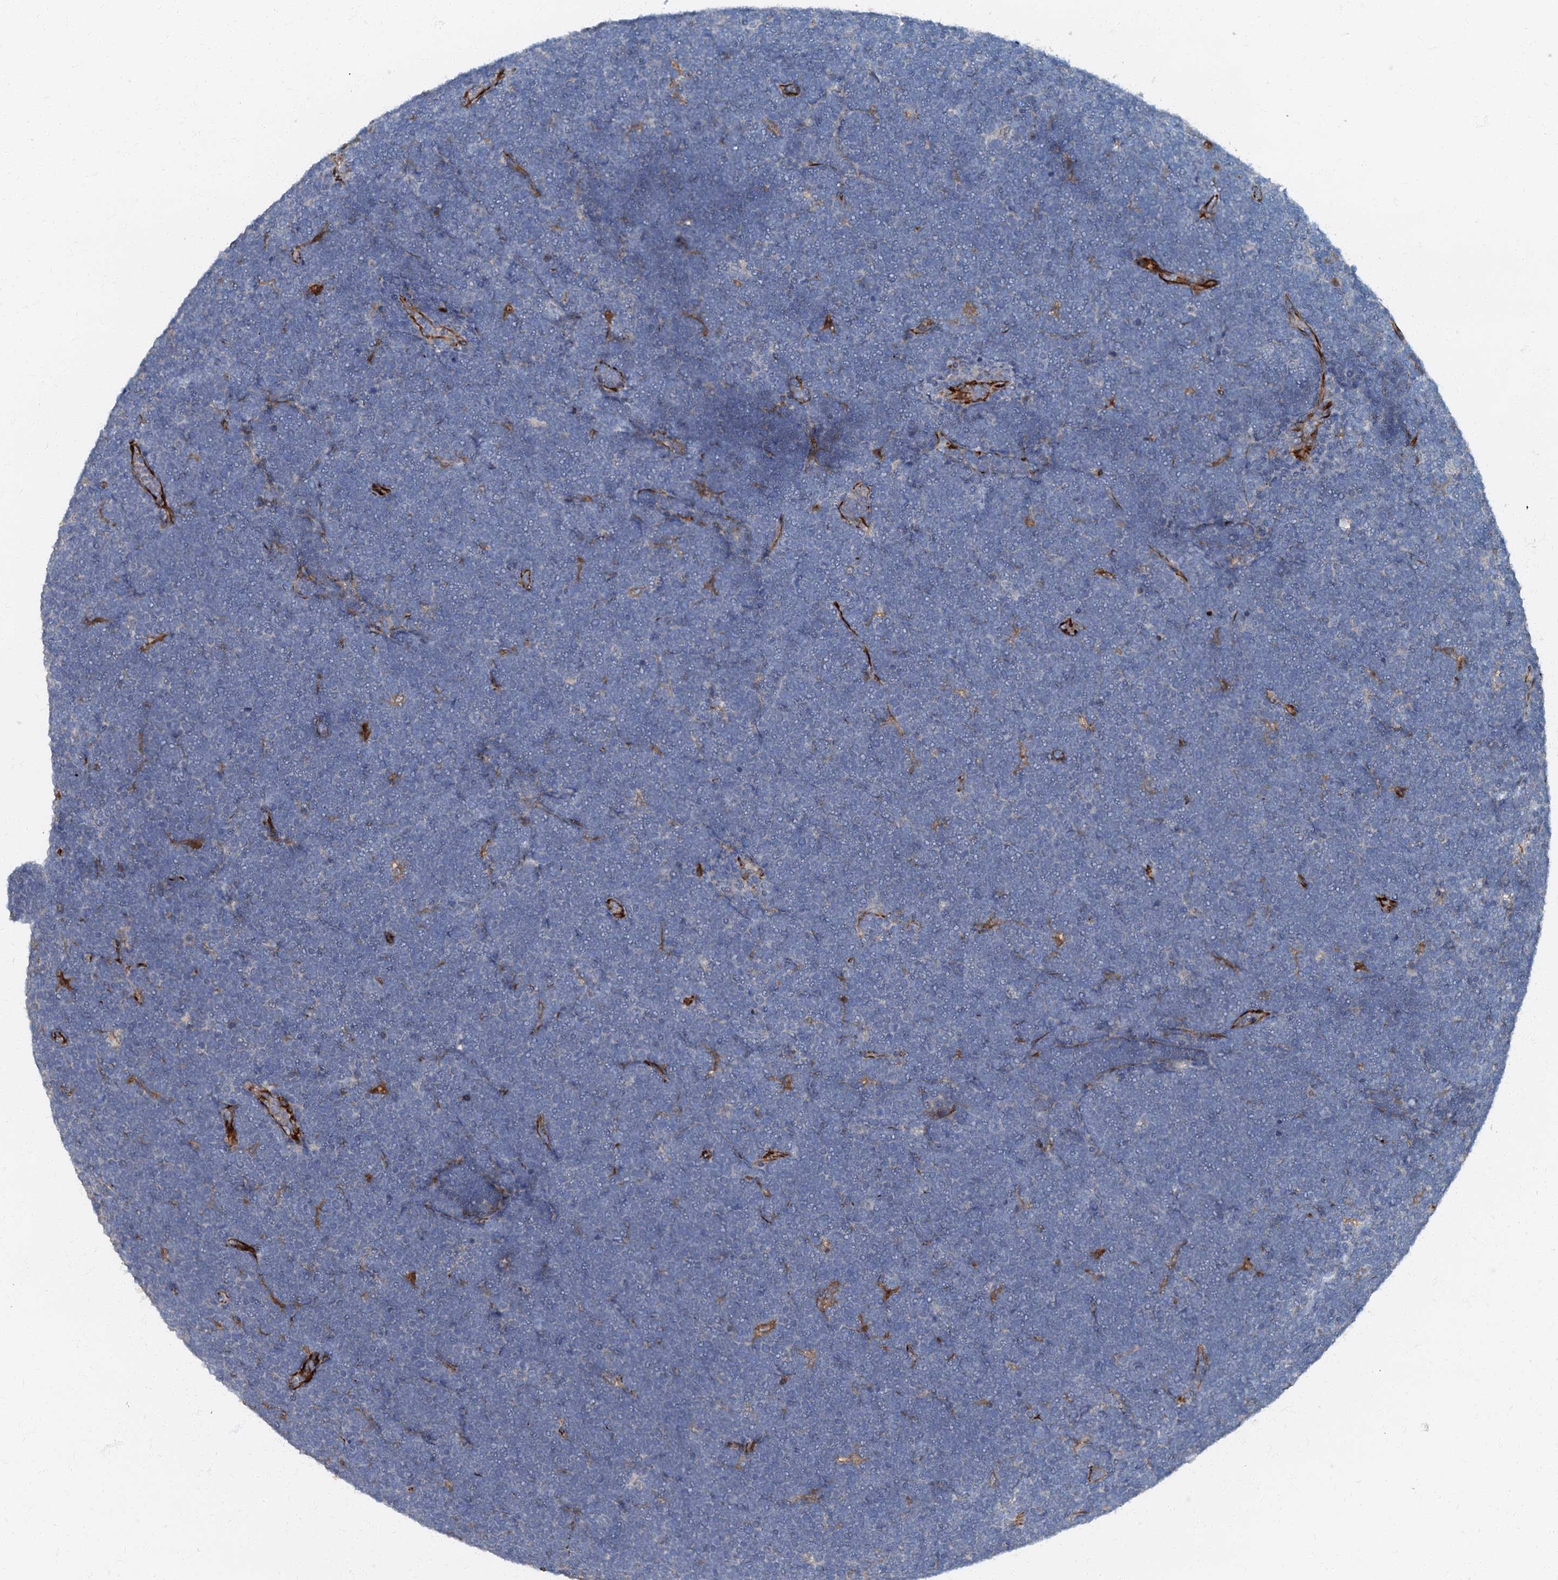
{"staining": {"intensity": "negative", "quantity": "none", "location": "none"}, "tissue": "lymphoma", "cell_type": "Tumor cells", "image_type": "cancer", "snomed": [{"axis": "morphology", "description": "Malignant lymphoma, non-Hodgkin's type, High grade"}, {"axis": "topography", "description": "Lymph node"}], "caption": "DAB immunohistochemical staining of lymphoma shows no significant expression in tumor cells.", "gene": "ARL11", "patient": {"sex": "male", "age": 13}}